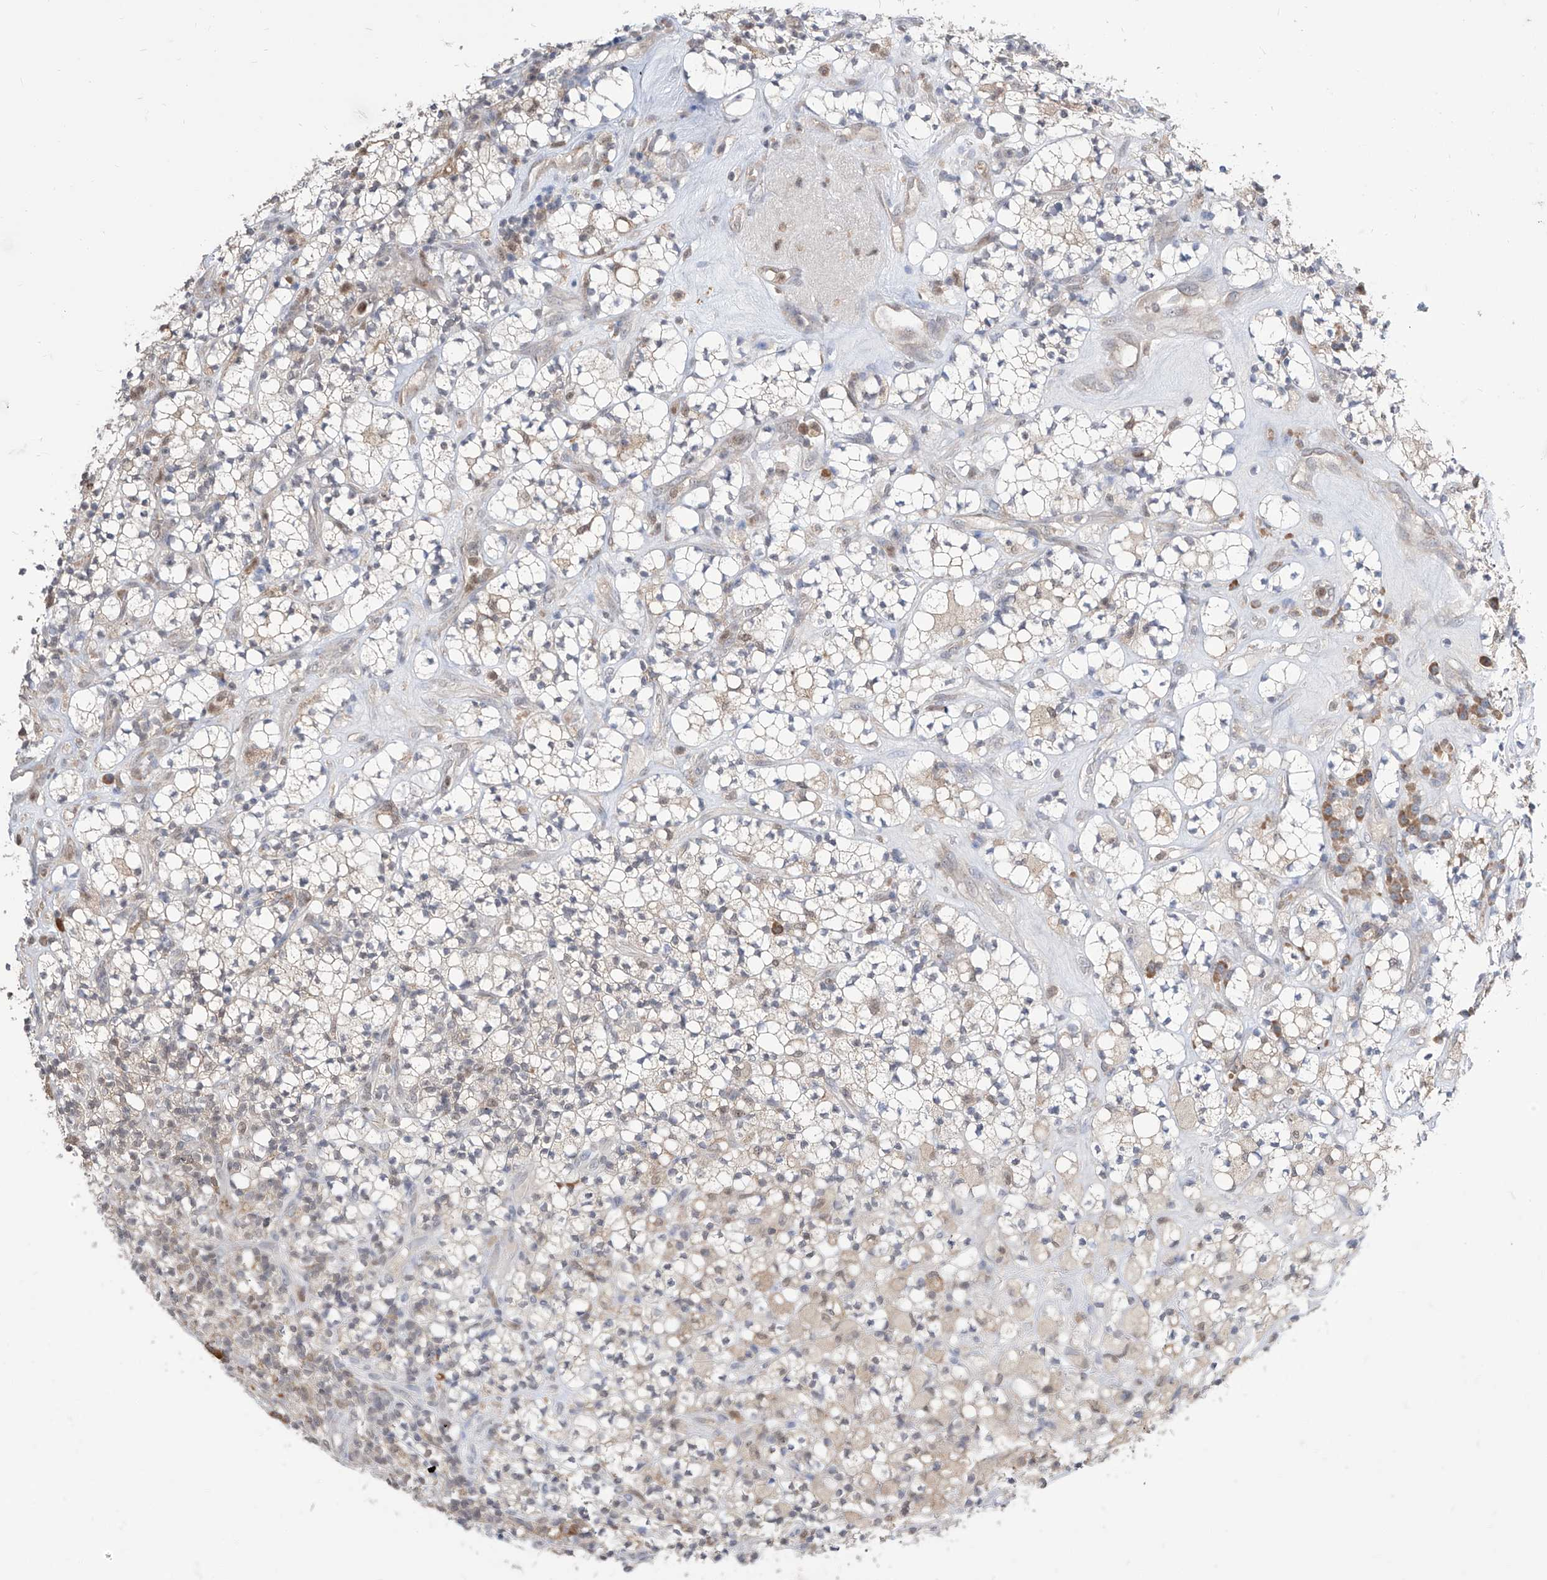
{"staining": {"intensity": "weak", "quantity": "<25%", "location": "nuclear"}, "tissue": "renal cancer", "cell_type": "Tumor cells", "image_type": "cancer", "snomed": [{"axis": "morphology", "description": "Adenocarcinoma, NOS"}, {"axis": "topography", "description": "Kidney"}], "caption": "Tumor cells are negative for brown protein staining in renal cancer.", "gene": "BROX", "patient": {"sex": "male", "age": 77}}